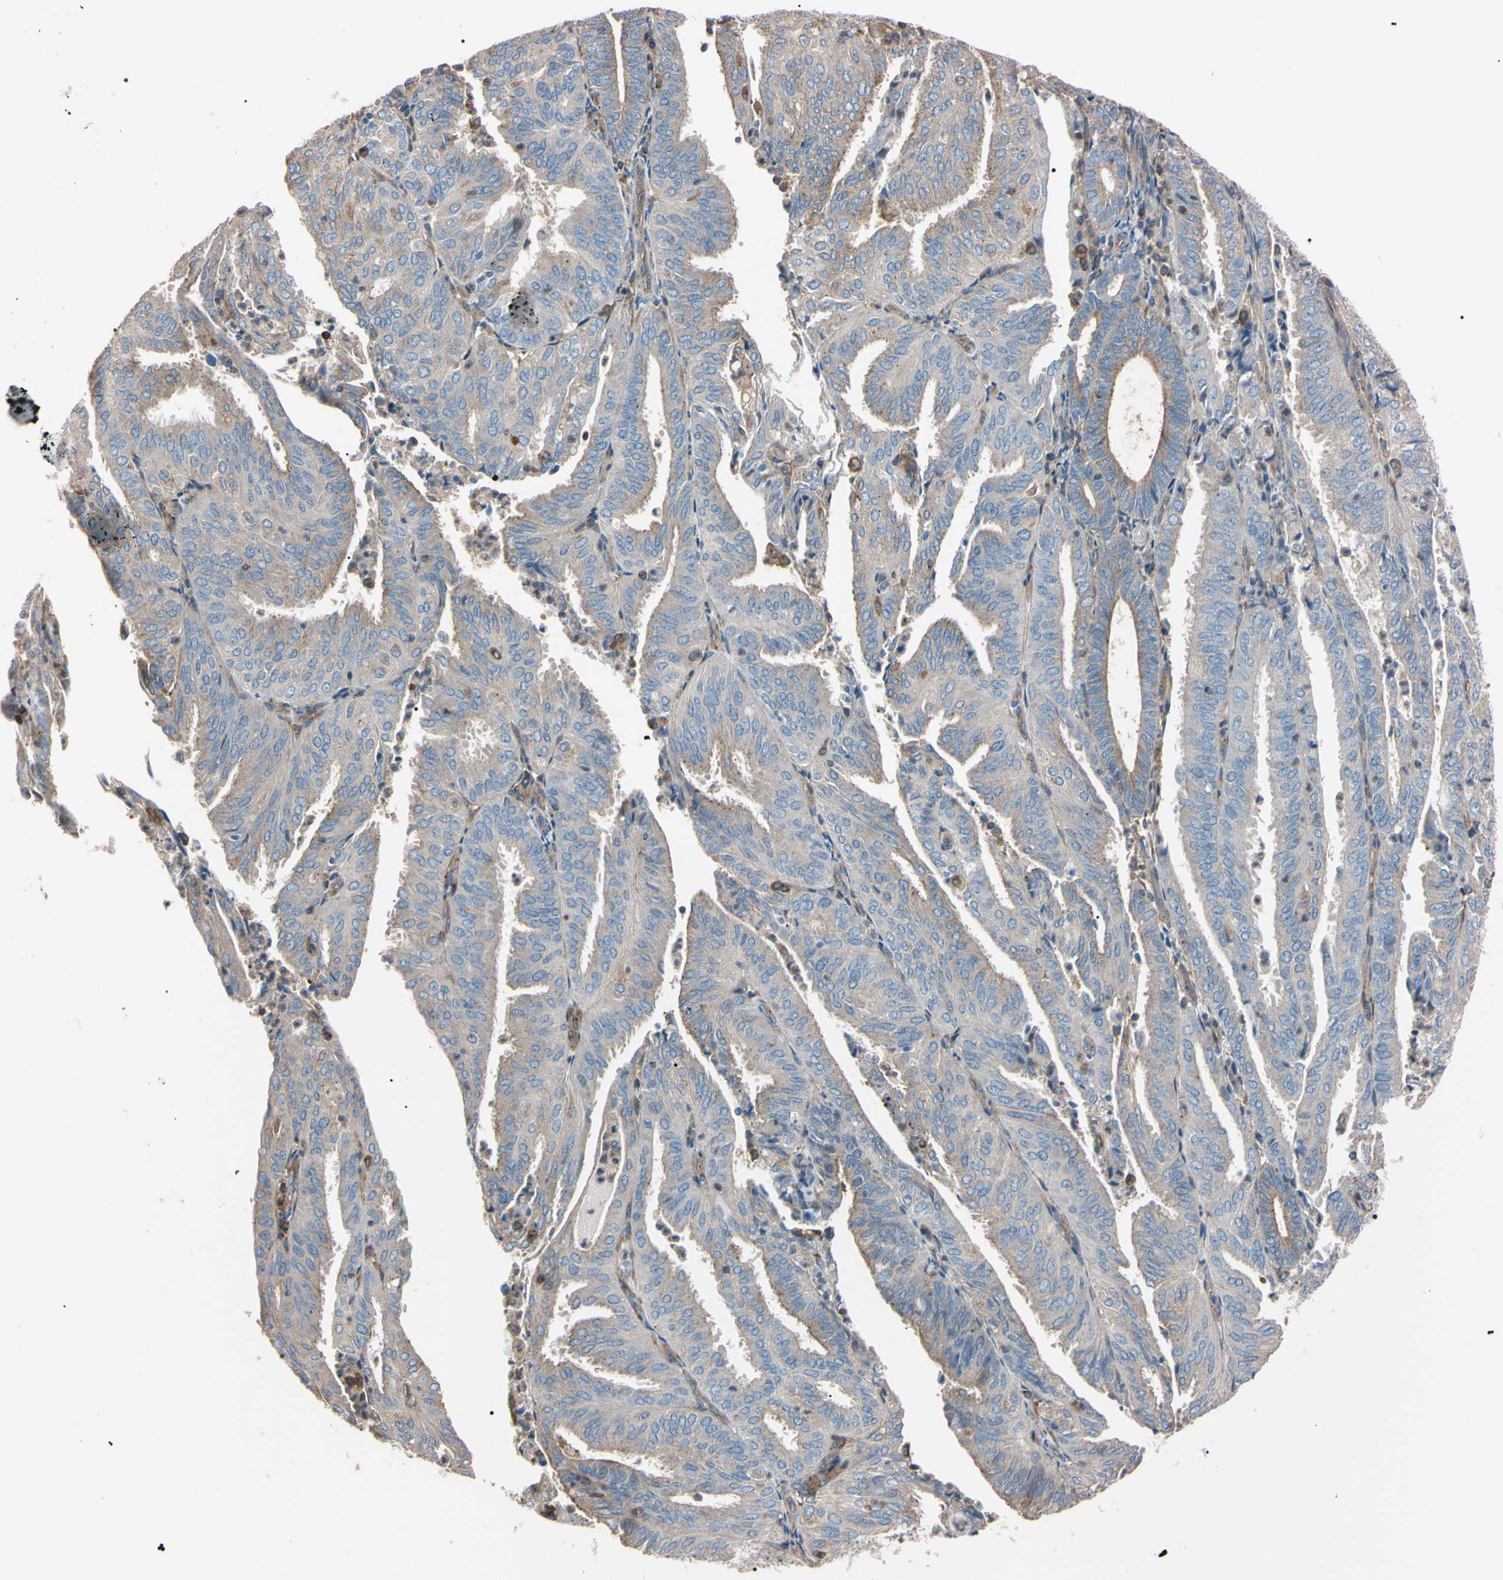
{"staining": {"intensity": "weak", "quantity": ">75%", "location": "cytoplasmic/membranous"}, "tissue": "endometrial cancer", "cell_type": "Tumor cells", "image_type": "cancer", "snomed": [{"axis": "morphology", "description": "Adenocarcinoma, NOS"}, {"axis": "topography", "description": "Uterus"}], "caption": "Protein staining of endometrial cancer tissue displays weak cytoplasmic/membranous staining in about >75% of tumor cells.", "gene": "PRKACA", "patient": {"sex": "female", "age": 60}}